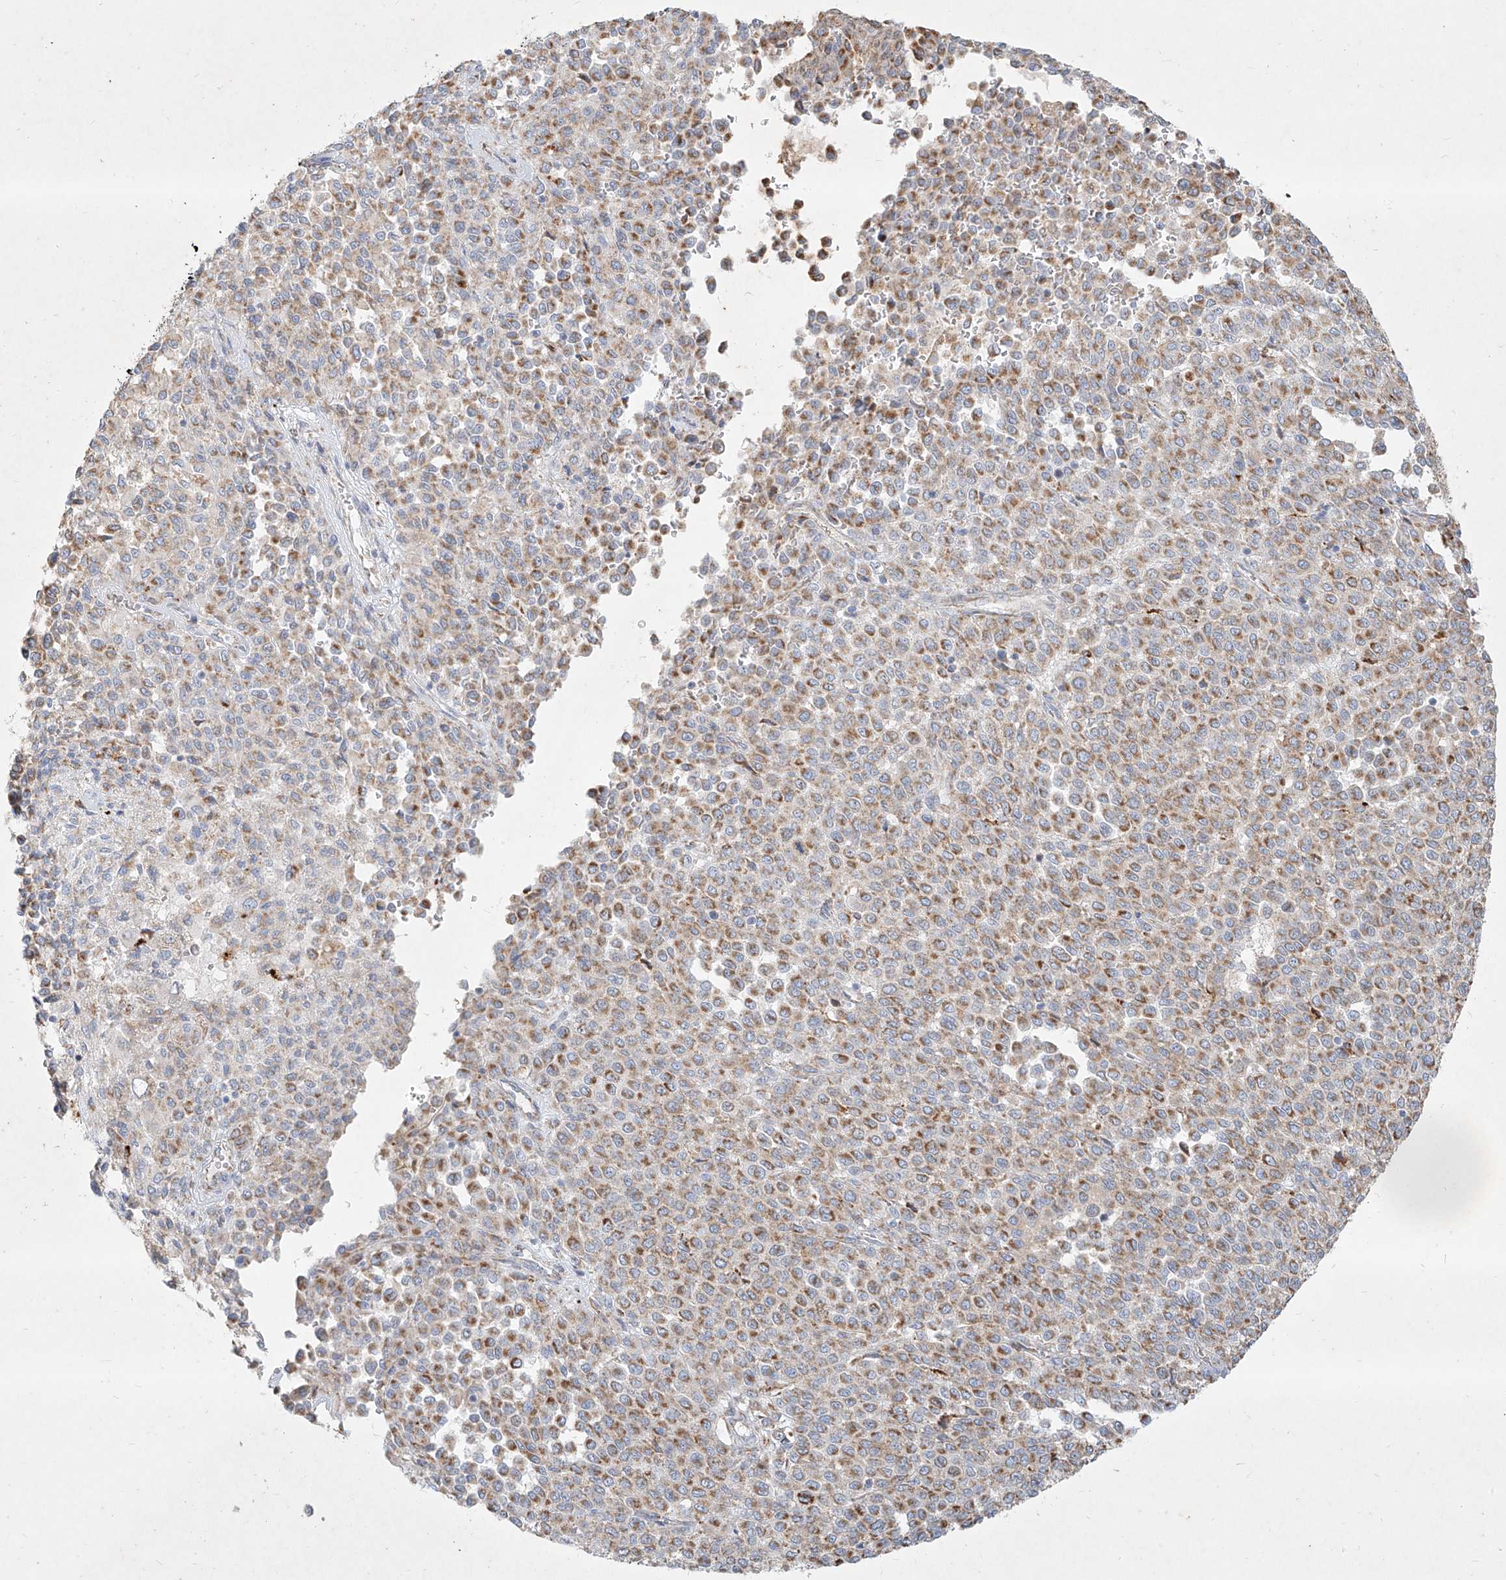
{"staining": {"intensity": "moderate", "quantity": "25%-75%", "location": "cytoplasmic/membranous"}, "tissue": "melanoma", "cell_type": "Tumor cells", "image_type": "cancer", "snomed": [{"axis": "morphology", "description": "Malignant melanoma, Metastatic site"}, {"axis": "topography", "description": "Pancreas"}], "caption": "This photomicrograph exhibits immunohistochemistry (IHC) staining of melanoma, with medium moderate cytoplasmic/membranous staining in about 25%-75% of tumor cells.", "gene": "MTX2", "patient": {"sex": "female", "age": 30}}